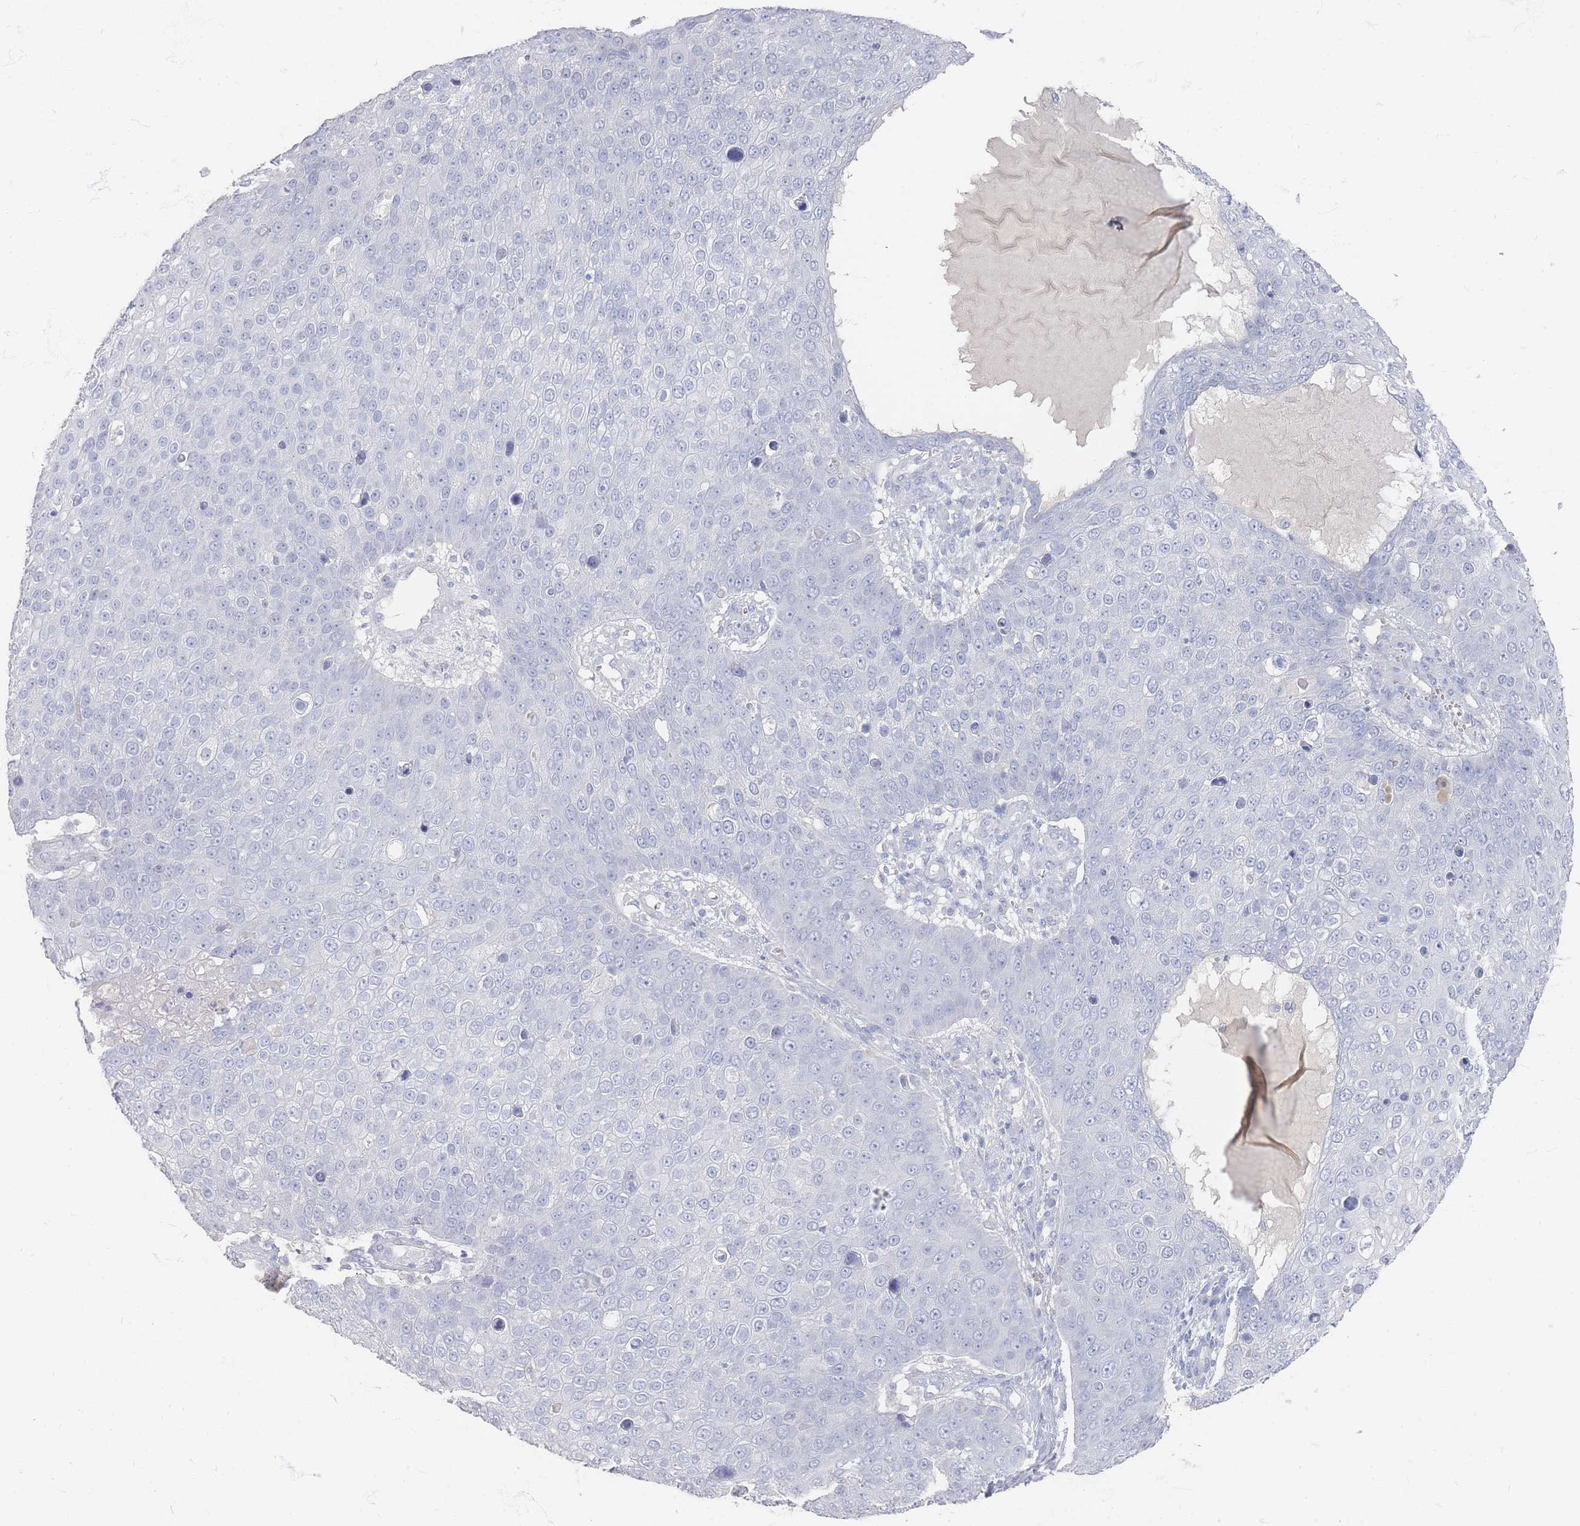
{"staining": {"intensity": "negative", "quantity": "none", "location": "none"}, "tissue": "skin cancer", "cell_type": "Tumor cells", "image_type": "cancer", "snomed": [{"axis": "morphology", "description": "Squamous cell carcinoma, NOS"}, {"axis": "topography", "description": "Skin"}], "caption": "High power microscopy image of an IHC micrograph of skin cancer (squamous cell carcinoma), revealing no significant expression in tumor cells.", "gene": "HELZ2", "patient": {"sex": "male", "age": 71}}